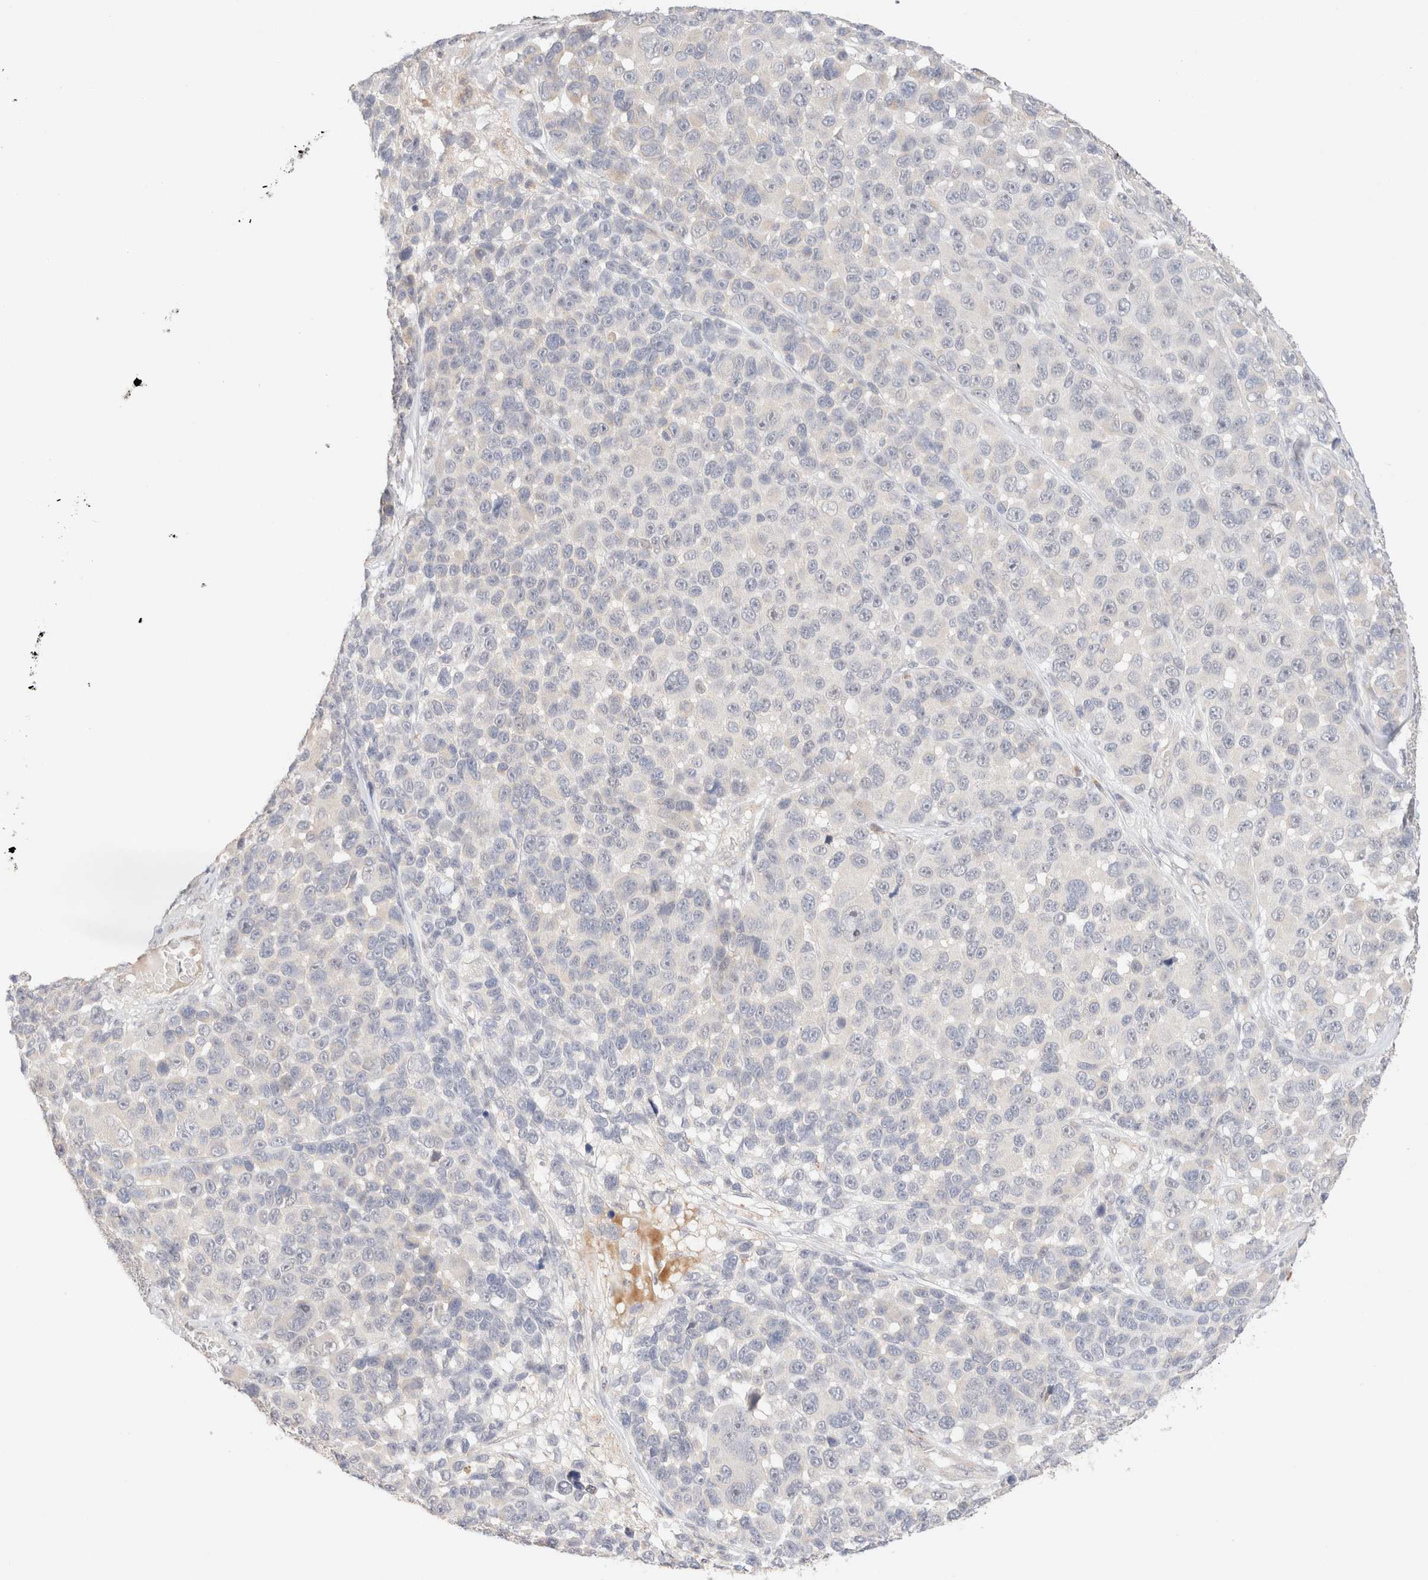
{"staining": {"intensity": "negative", "quantity": "none", "location": "none"}, "tissue": "melanoma", "cell_type": "Tumor cells", "image_type": "cancer", "snomed": [{"axis": "morphology", "description": "Malignant melanoma, NOS"}, {"axis": "topography", "description": "Skin"}], "caption": "An immunohistochemistry photomicrograph of malignant melanoma is shown. There is no staining in tumor cells of malignant melanoma. (Immunohistochemistry (ihc), brightfield microscopy, high magnification).", "gene": "SNTB1", "patient": {"sex": "male", "age": 53}}